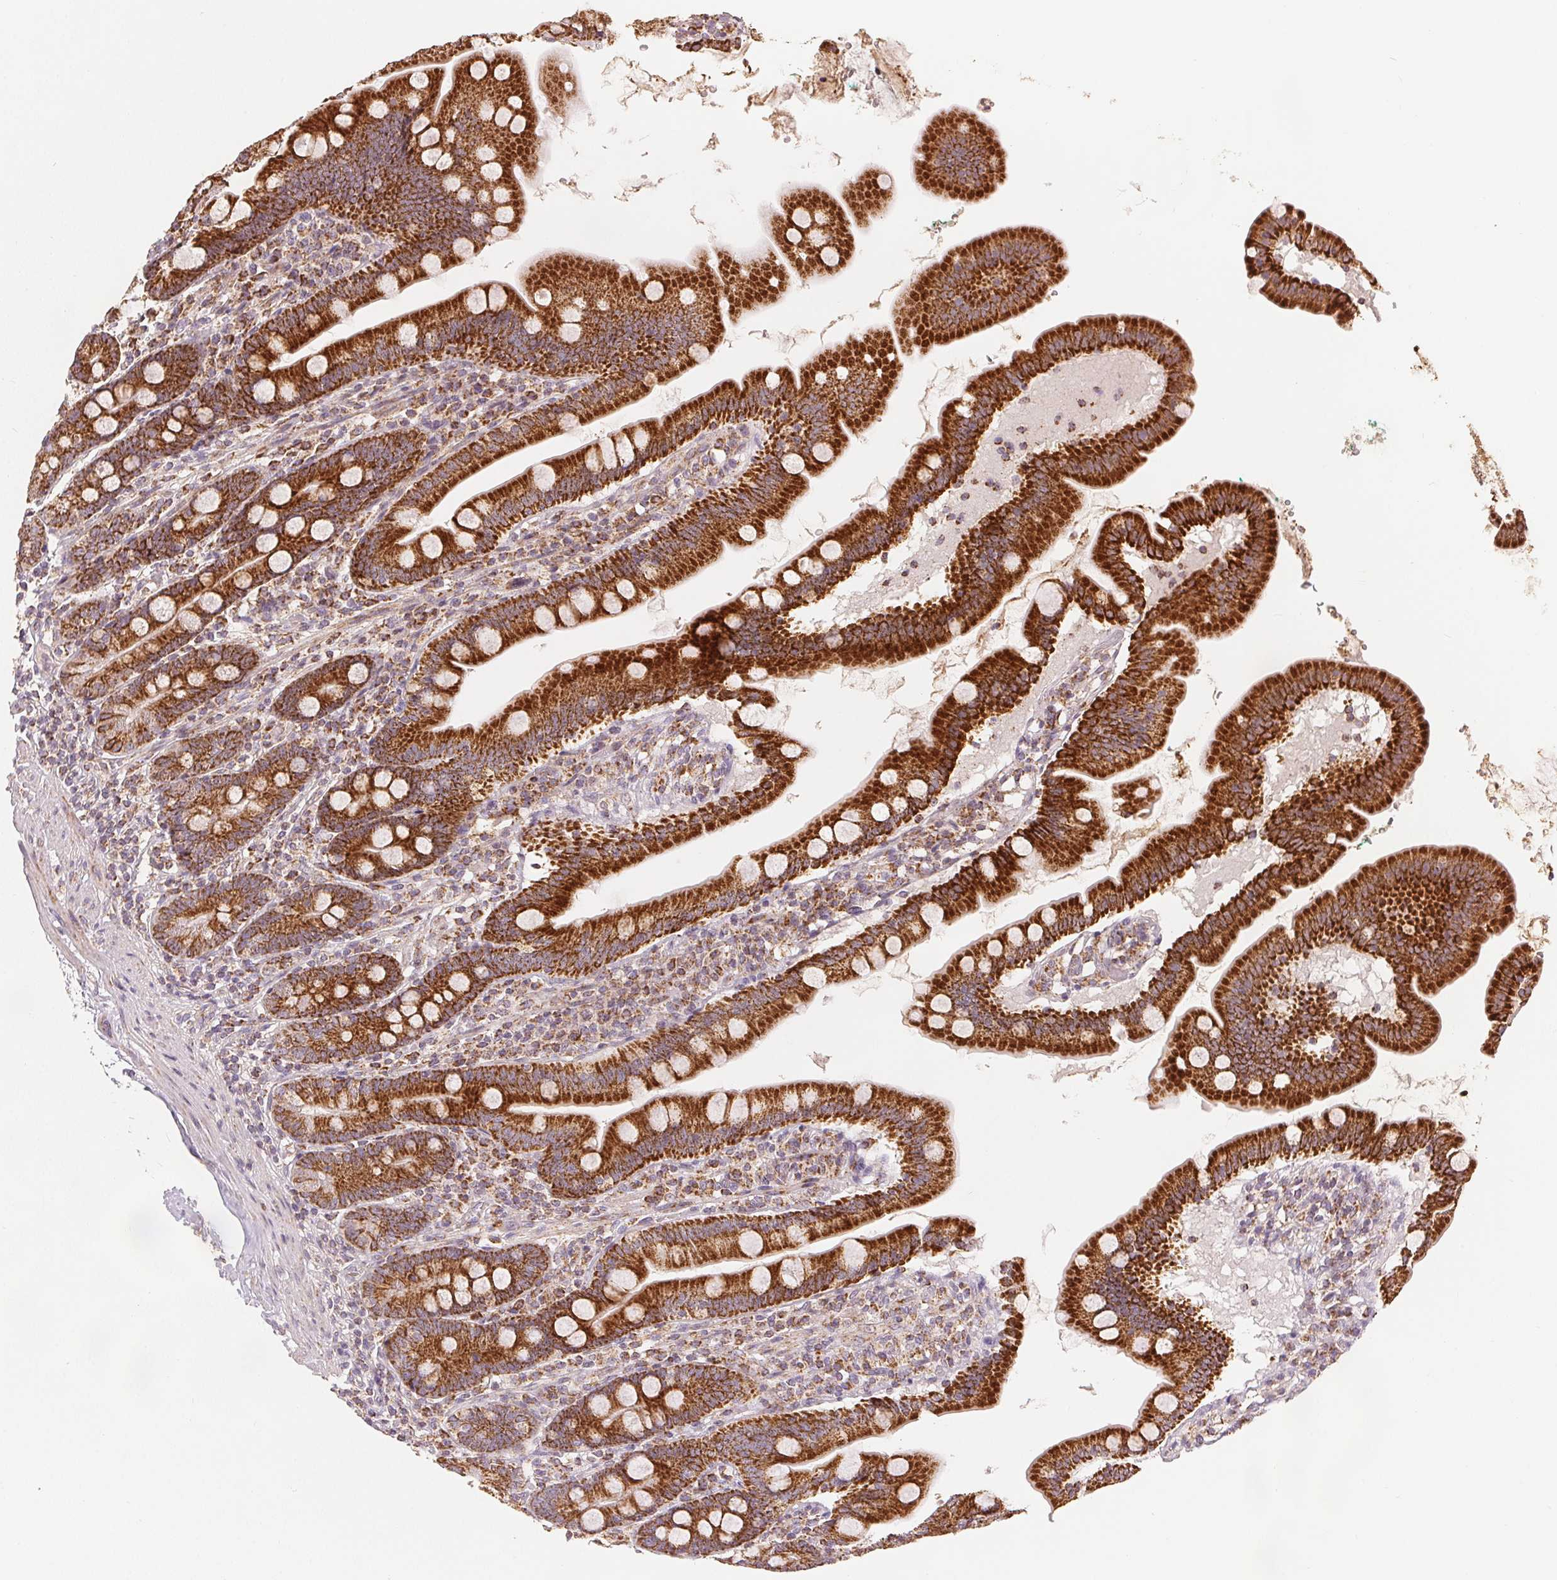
{"staining": {"intensity": "strong", "quantity": ">75%", "location": "cytoplasmic/membranous"}, "tissue": "duodenum", "cell_type": "Glandular cells", "image_type": "normal", "snomed": [{"axis": "morphology", "description": "Normal tissue, NOS"}, {"axis": "topography", "description": "Duodenum"}], "caption": "Protein staining of normal duodenum demonstrates strong cytoplasmic/membranous positivity in about >75% of glandular cells.", "gene": "SDHB", "patient": {"sex": "female", "age": 67}}